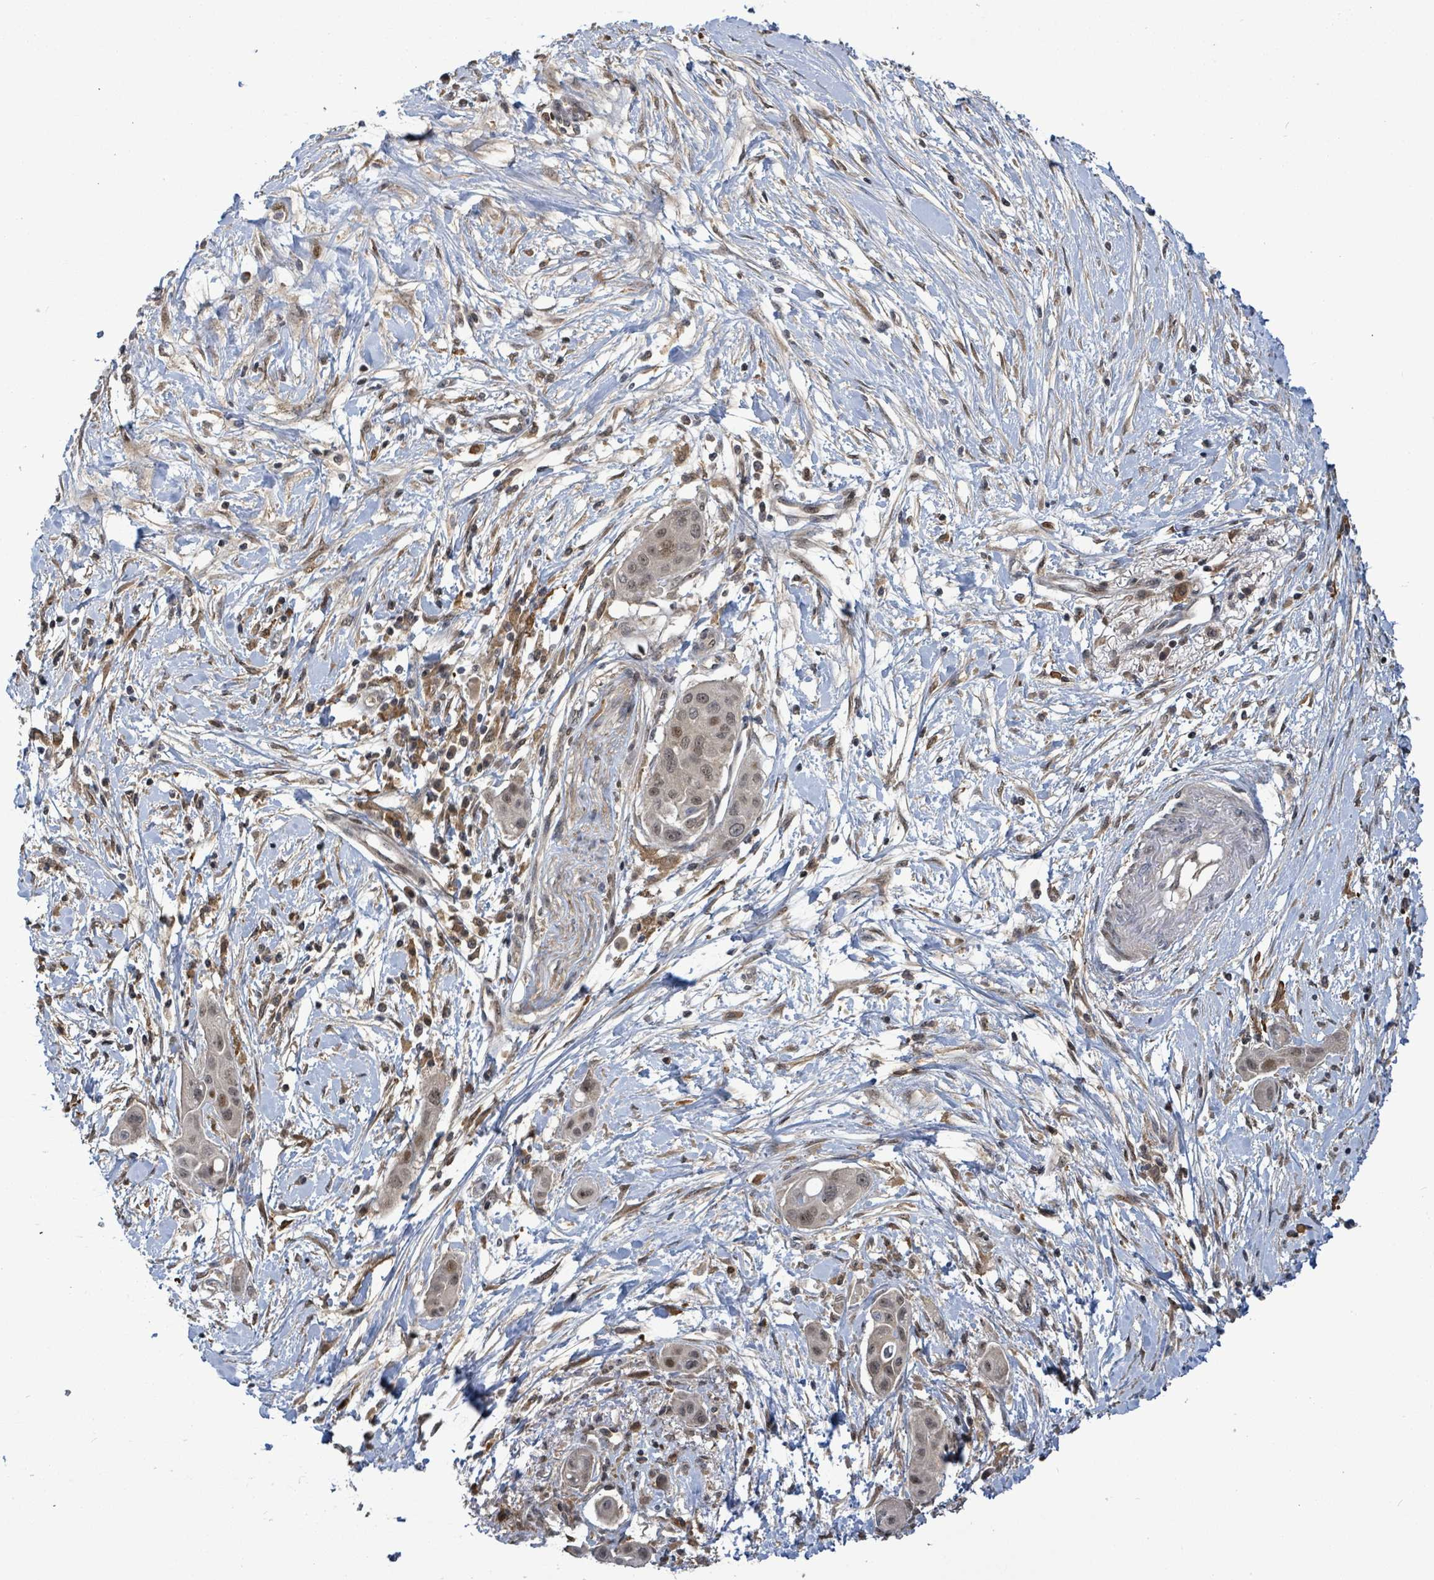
{"staining": {"intensity": "weak", "quantity": ">75%", "location": "nuclear"}, "tissue": "pancreatic cancer", "cell_type": "Tumor cells", "image_type": "cancer", "snomed": [{"axis": "morphology", "description": "Adenocarcinoma, NOS"}, {"axis": "topography", "description": "Pancreas"}], "caption": "Tumor cells exhibit low levels of weak nuclear staining in about >75% of cells in pancreatic adenocarcinoma.", "gene": "FBXO6", "patient": {"sex": "male", "age": 68}}